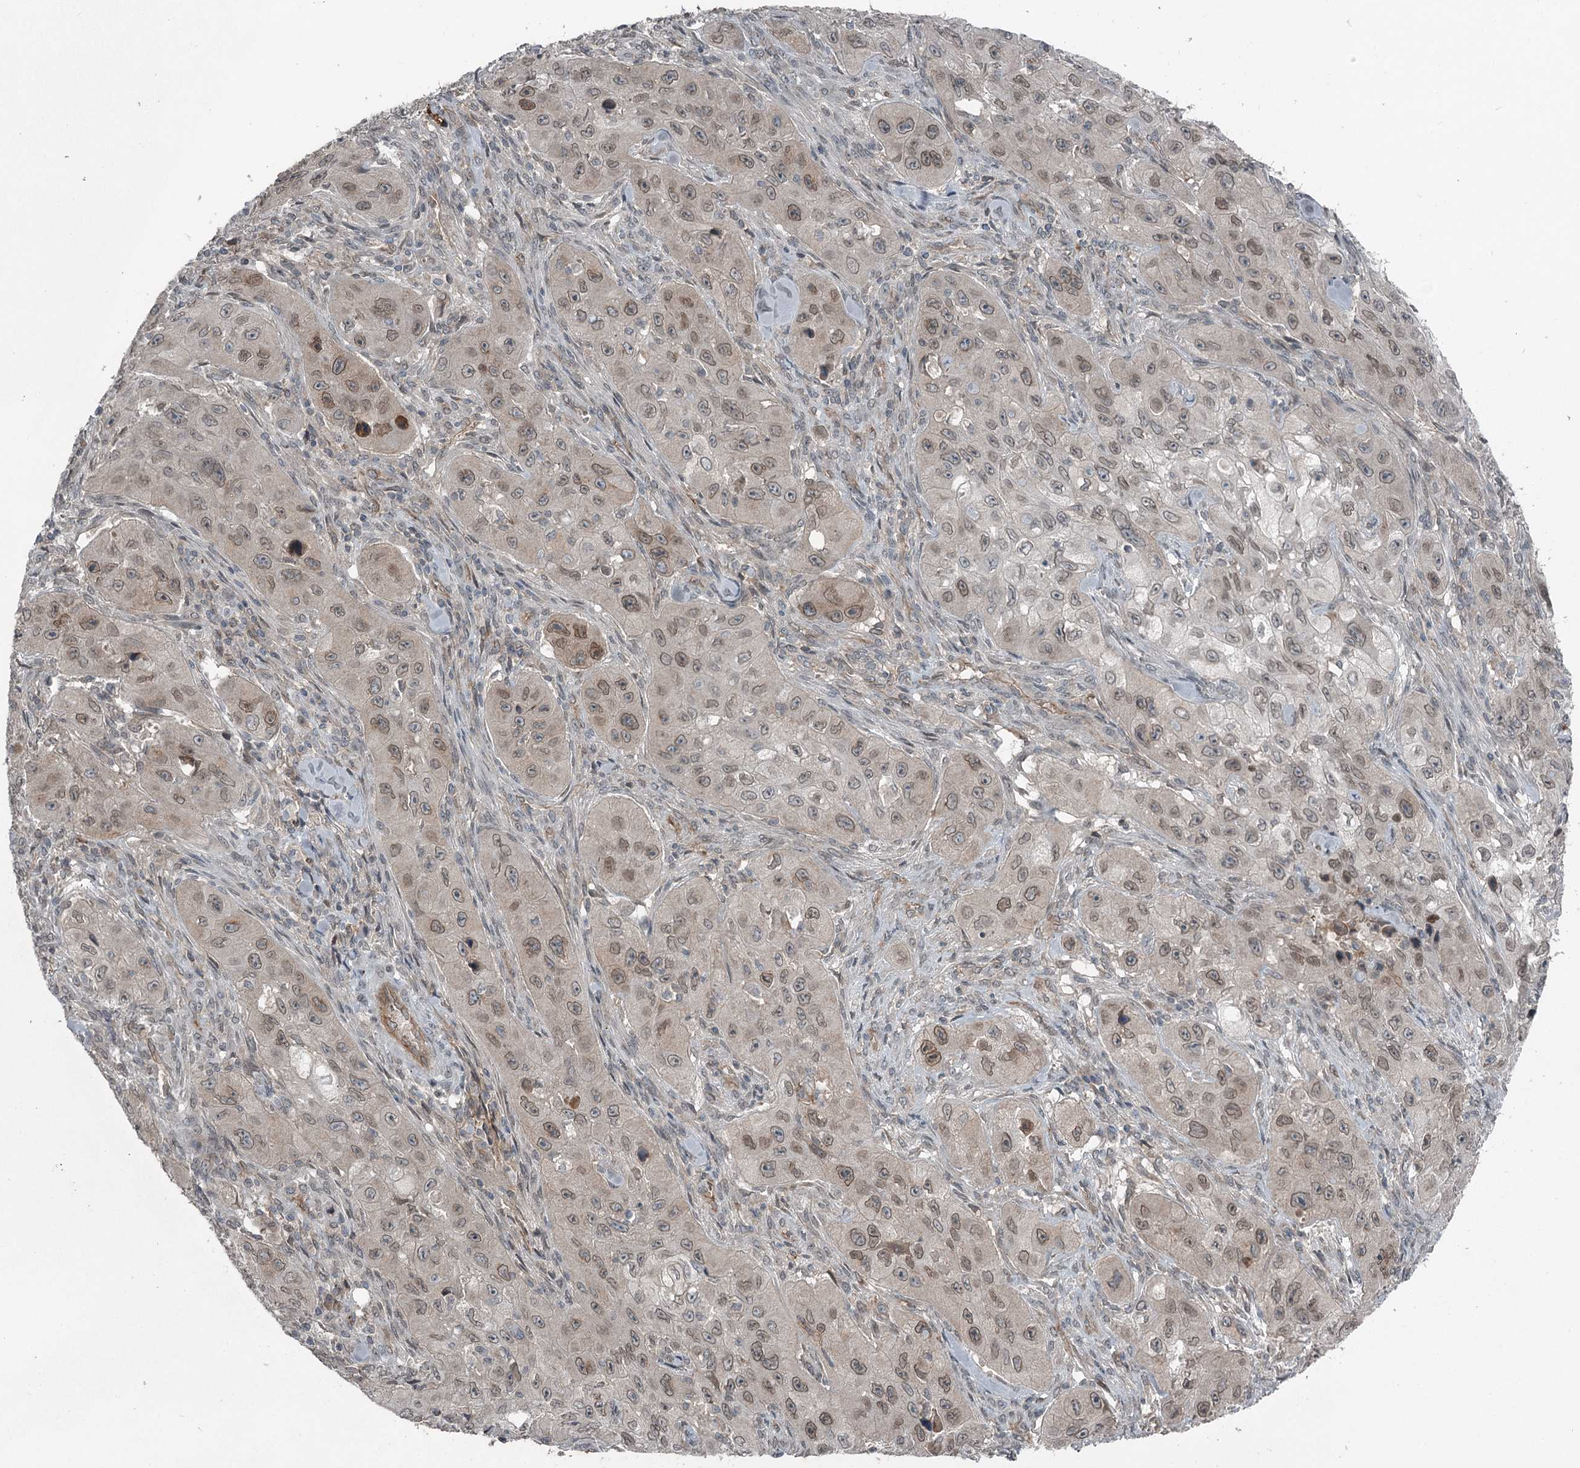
{"staining": {"intensity": "moderate", "quantity": "25%-75%", "location": "cytoplasmic/membranous,nuclear"}, "tissue": "skin cancer", "cell_type": "Tumor cells", "image_type": "cancer", "snomed": [{"axis": "morphology", "description": "Squamous cell carcinoma, NOS"}, {"axis": "topography", "description": "Skin"}, {"axis": "topography", "description": "Subcutis"}], "caption": "This image displays immunohistochemistry (IHC) staining of human squamous cell carcinoma (skin), with medium moderate cytoplasmic/membranous and nuclear expression in approximately 25%-75% of tumor cells.", "gene": "SLC39A8", "patient": {"sex": "male", "age": 73}}